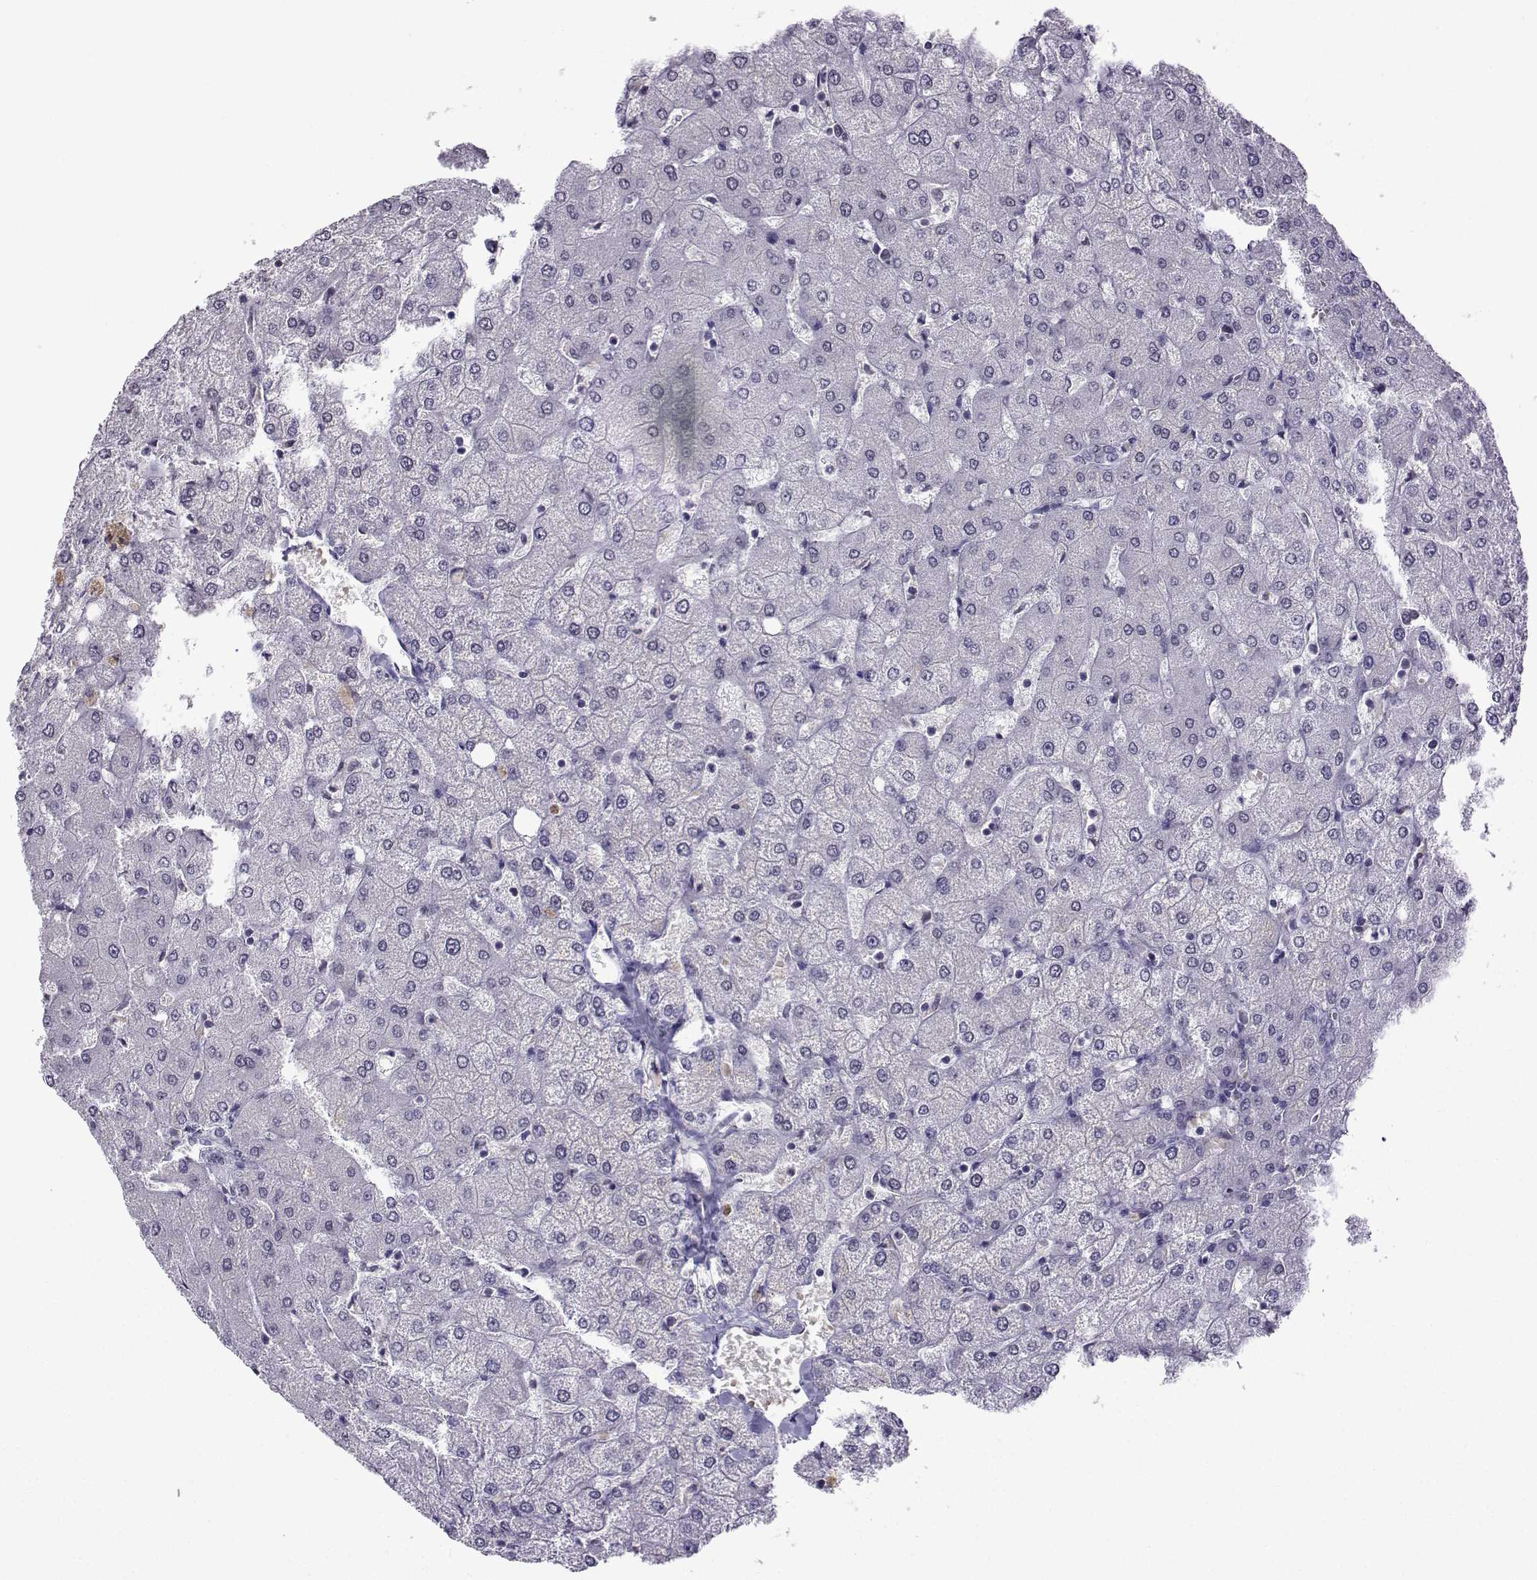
{"staining": {"intensity": "negative", "quantity": "none", "location": "none"}, "tissue": "liver", "cell_type": "Cholangiocytes", "image_type": "normal", "snomed": [{"axis": "morphology", "description": "Normal tissue, NOS"}, {"axis": "topography", "description": "Liver"}], "caption": "Photomicrograph shows no significant protein positivity in cholangiocytes of normal liver. Nuclei are stained in blue.", "gene": "LRFN2", "patient": {"sex": "female", "age": 54}}